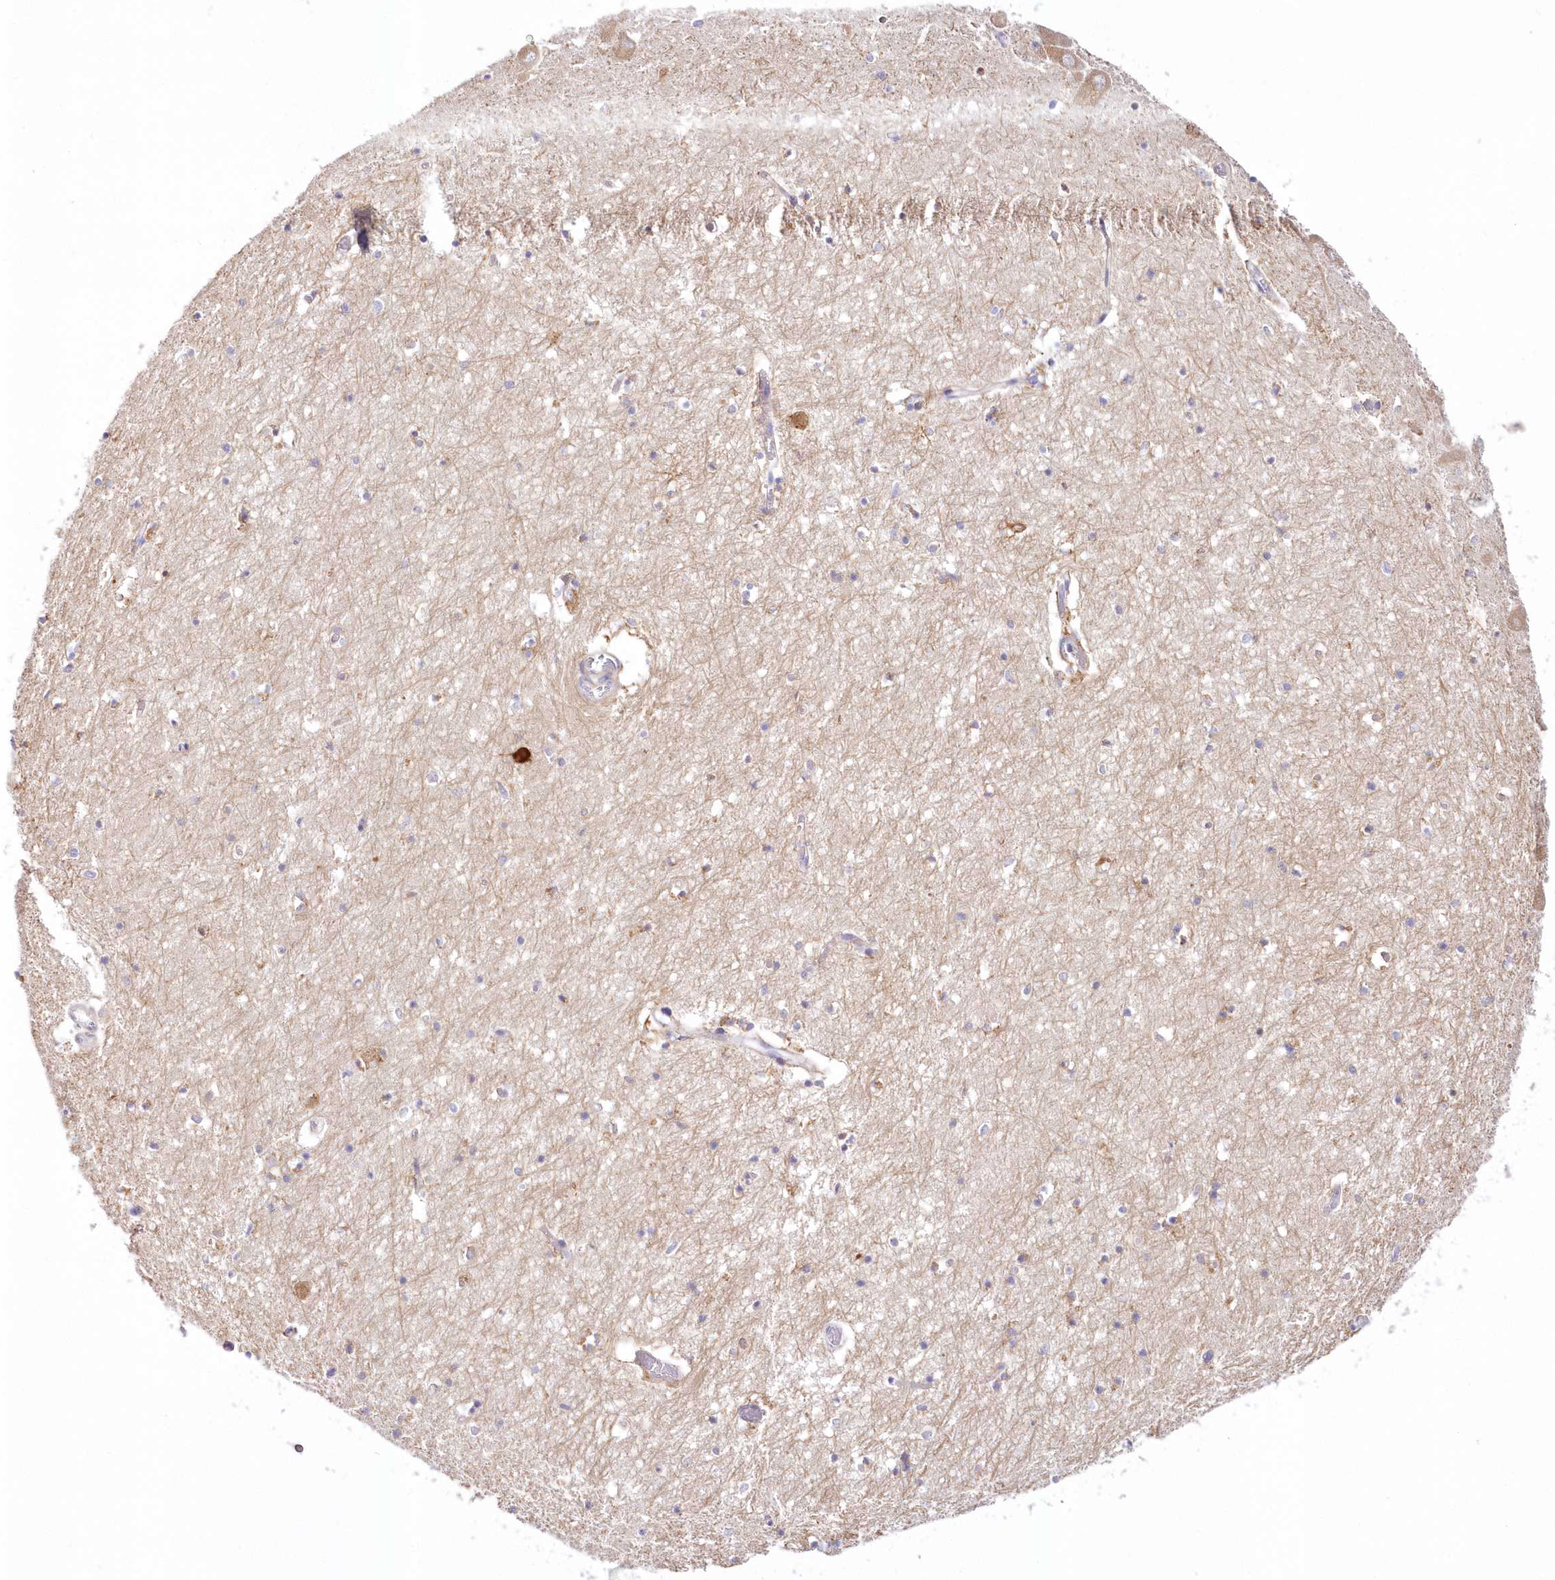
{"staining": {"intensity": "negative", "quantity": "none", "location": "none"}, "tissue": "hippocampus", "cell_type": "Glial cells", "image_type": "normal", "snomed": [{"axis": "morphology", "description": "Normal tissue, NOS"}, {"axis": "topography", "description": "Hippocampus"}], "caption": "This histopathology image is of unremarkable hippocampus stained with immunohistochemistry to label a protein in brown with the nuclei are counter-stained blue. There is no expression in glial cells. (Stains: DAB (3,3'-diaminobenzidine) immunohistochemistry with hematoxylin counter stain, Microscopy: brightfield microscopy at high magnification).", "gene": "ARFGEF3", "patient": {"sex": "male", "age": 70}}